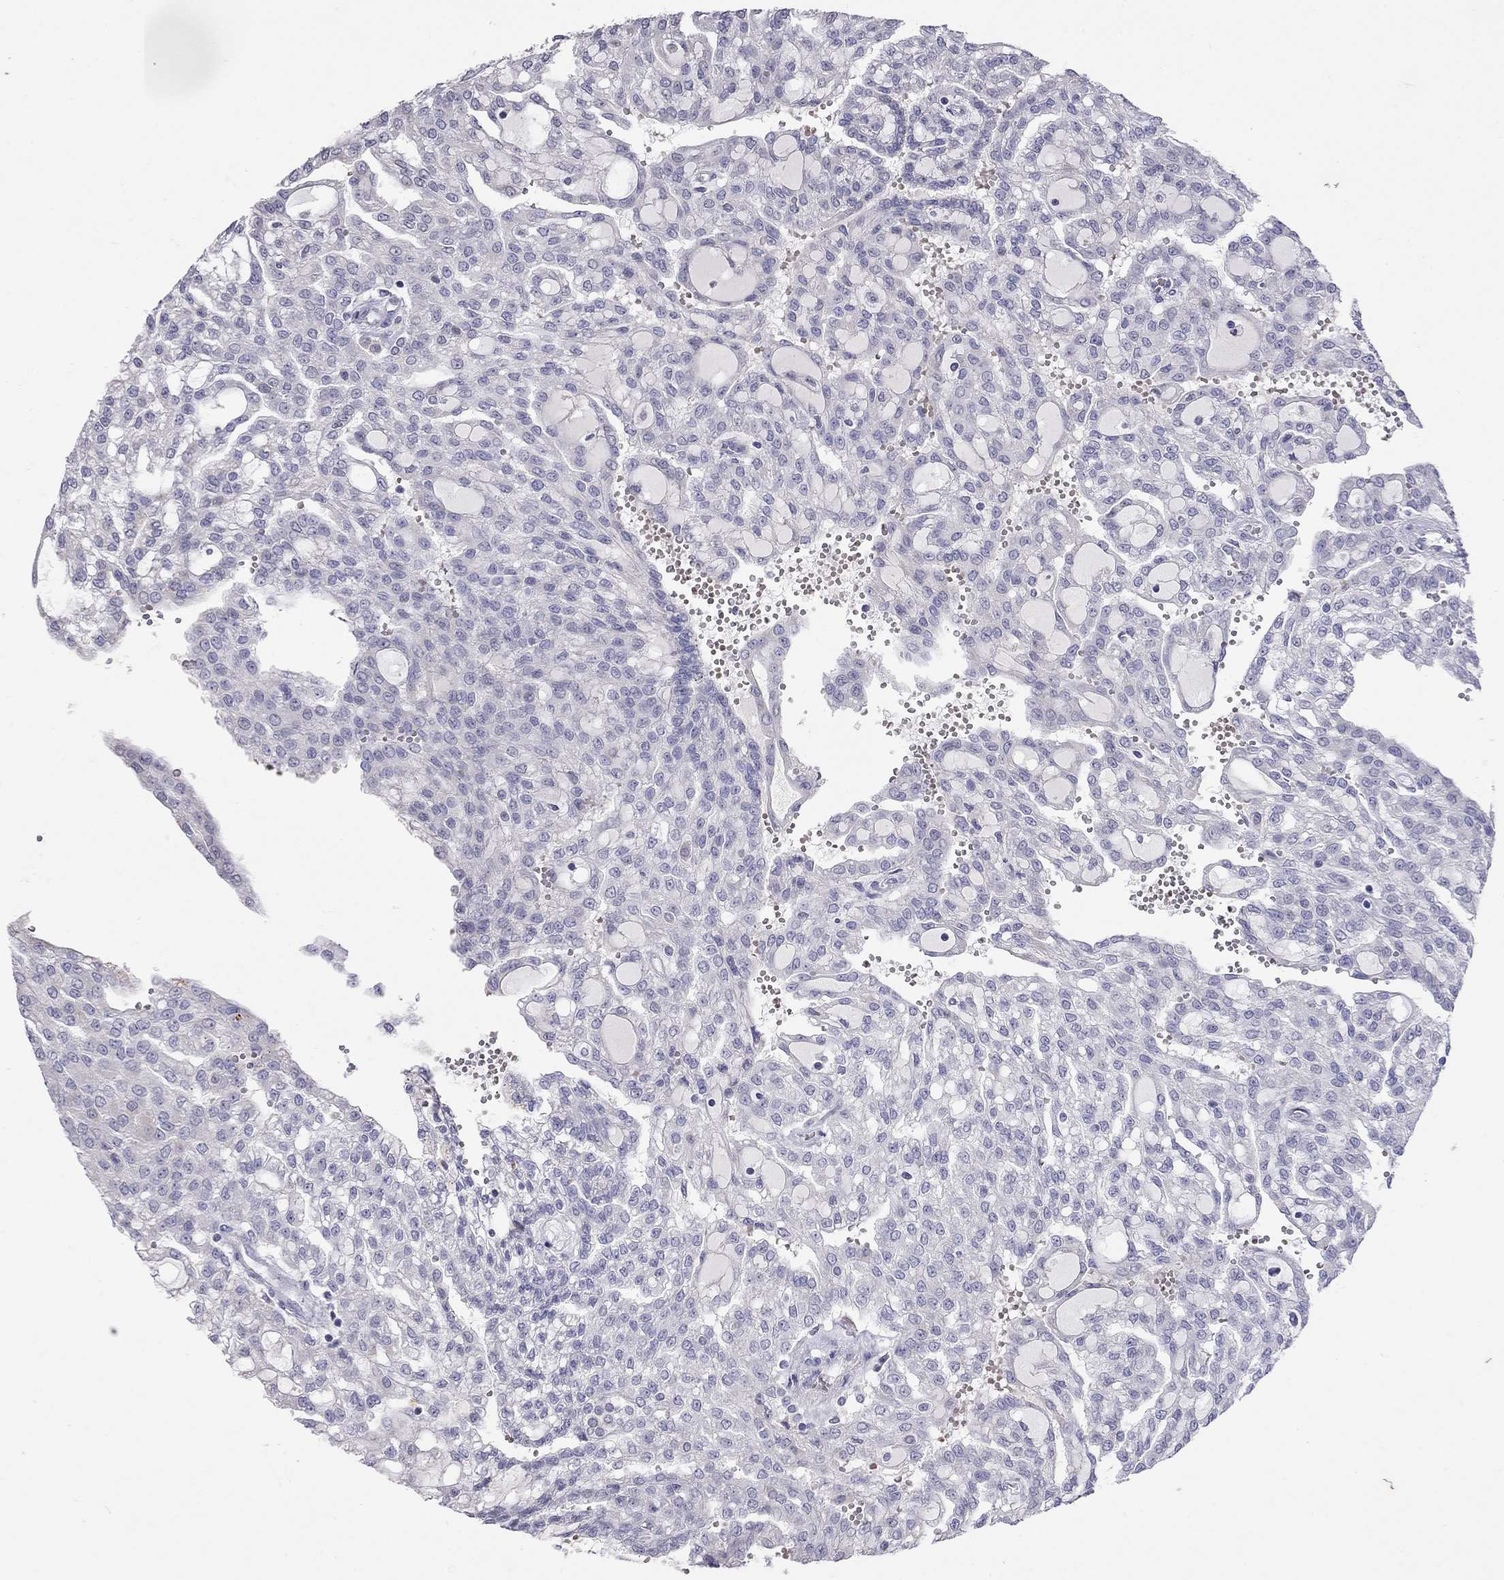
{"staining": {"intensity": "negative", "quantity": "none", "location": "none"}, "tissue": "renal cancer", "cell_type": "Tumor cells", "image_type": "cancer", "snomed": [{"axis": "morphology", "description": "Adenocarcinoma, NOS"}, {"axis": "topography", "description": "Kidney"}], "caption": "The histopathology image exhibits no staining of tumor cells in renal cancer. (DAB IHC visualized using brightfield microscopy, high magnification).", "gene": "MUC16", "patient": {"sex": "male", "age": 63}}